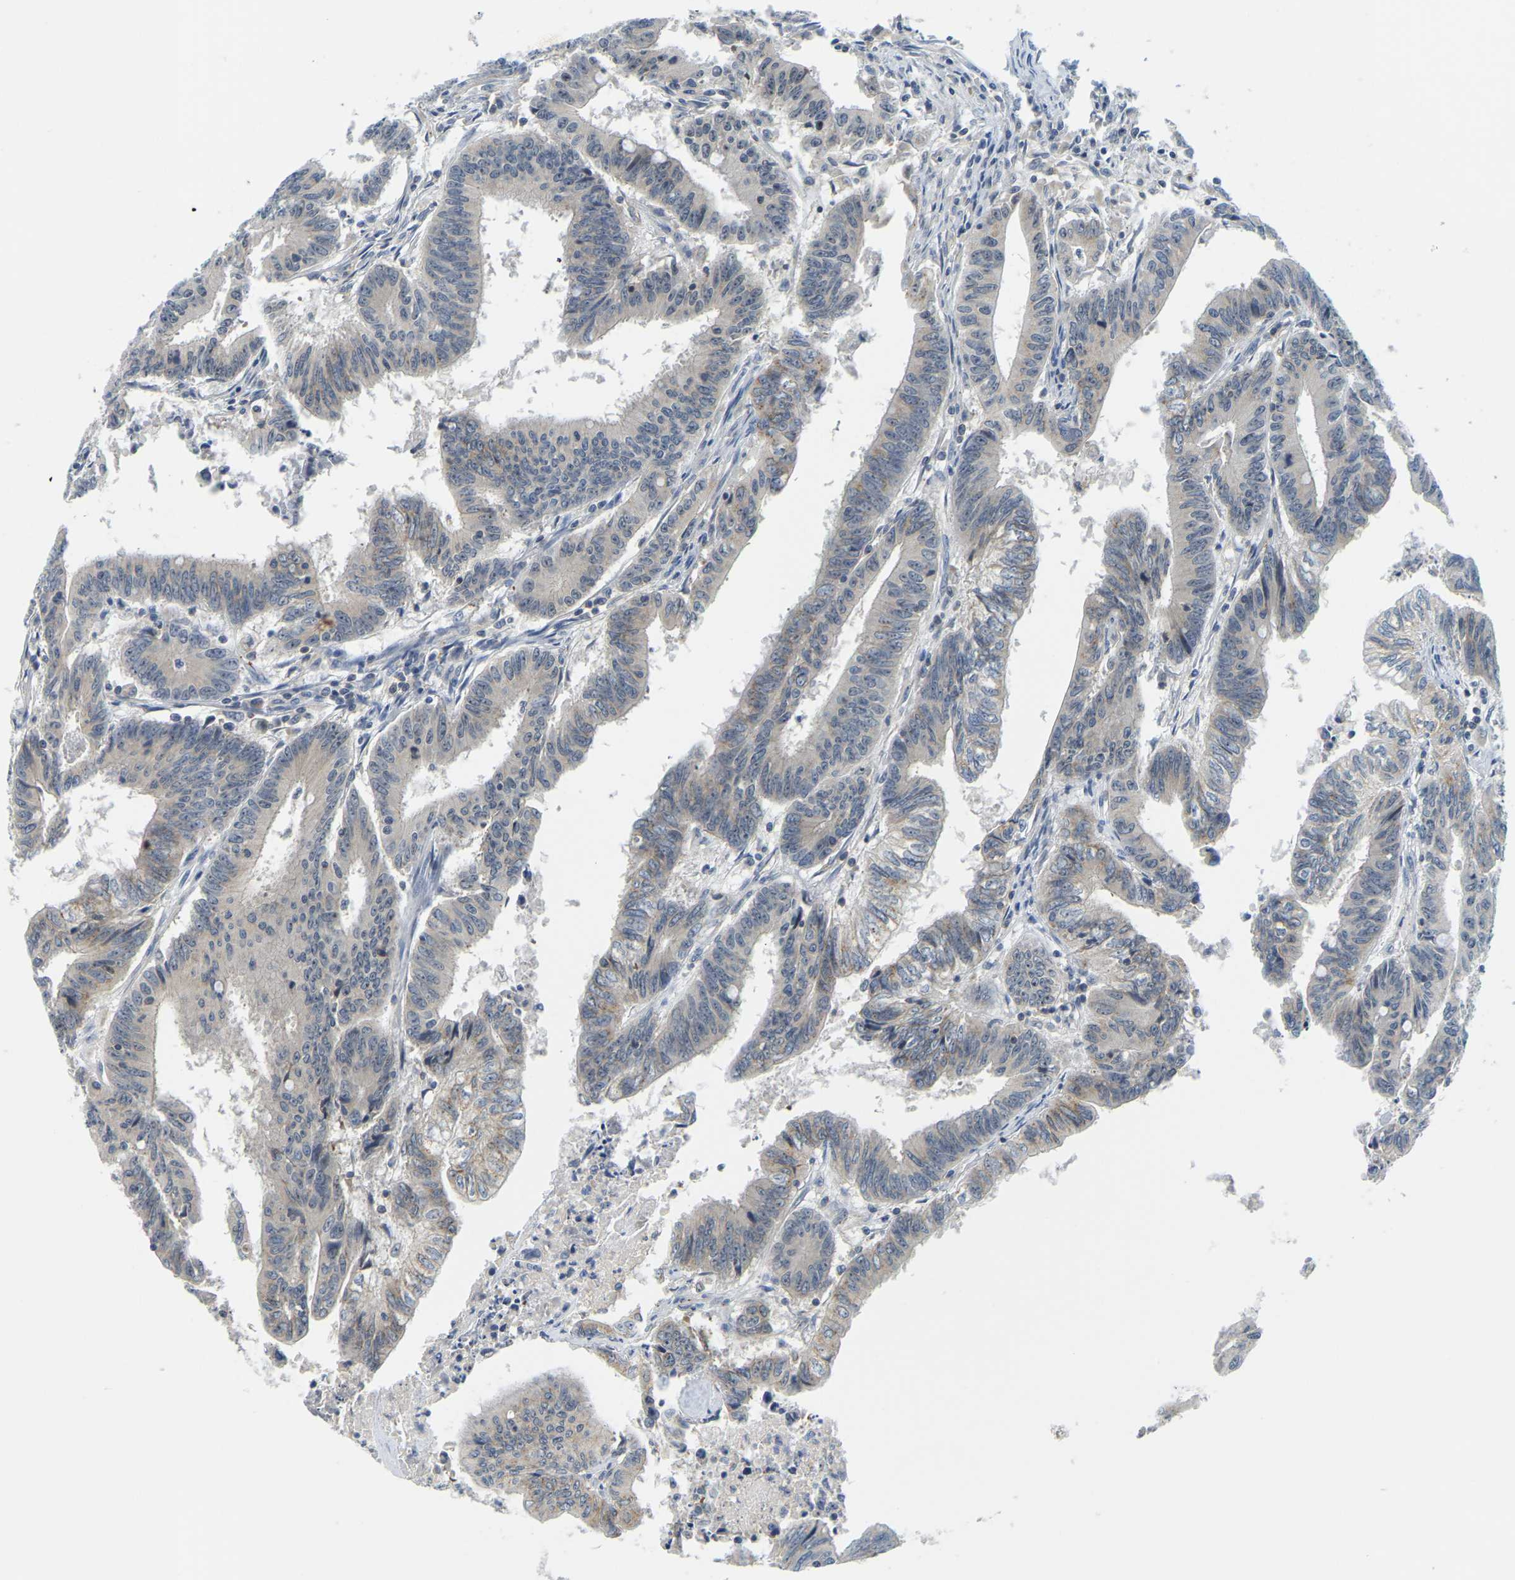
{"staining": {"intensity": "moderate", "quantity": "<25%", "location": "nuclear"}, "tissue": "colorectal cancer", "cell_type": "Tumor cells", "image_type": "cancer", "snomed": [{"axis": "morphology", "description": "Adenocarcinoma, NOS"}, {"axis": "topography", "description": "Colon"}], "caption": "A micrograph of human colorectal adenocarcinoma stained for a protein shows moderate nuclear brown staining in tumor cells. The protein is stained brown, and the nuclei are stained in blue (DAB IHC with brightfield microscopy, high magnification).", "gene": "RRP1", "patient": {"sex": "male", "age": 45}}